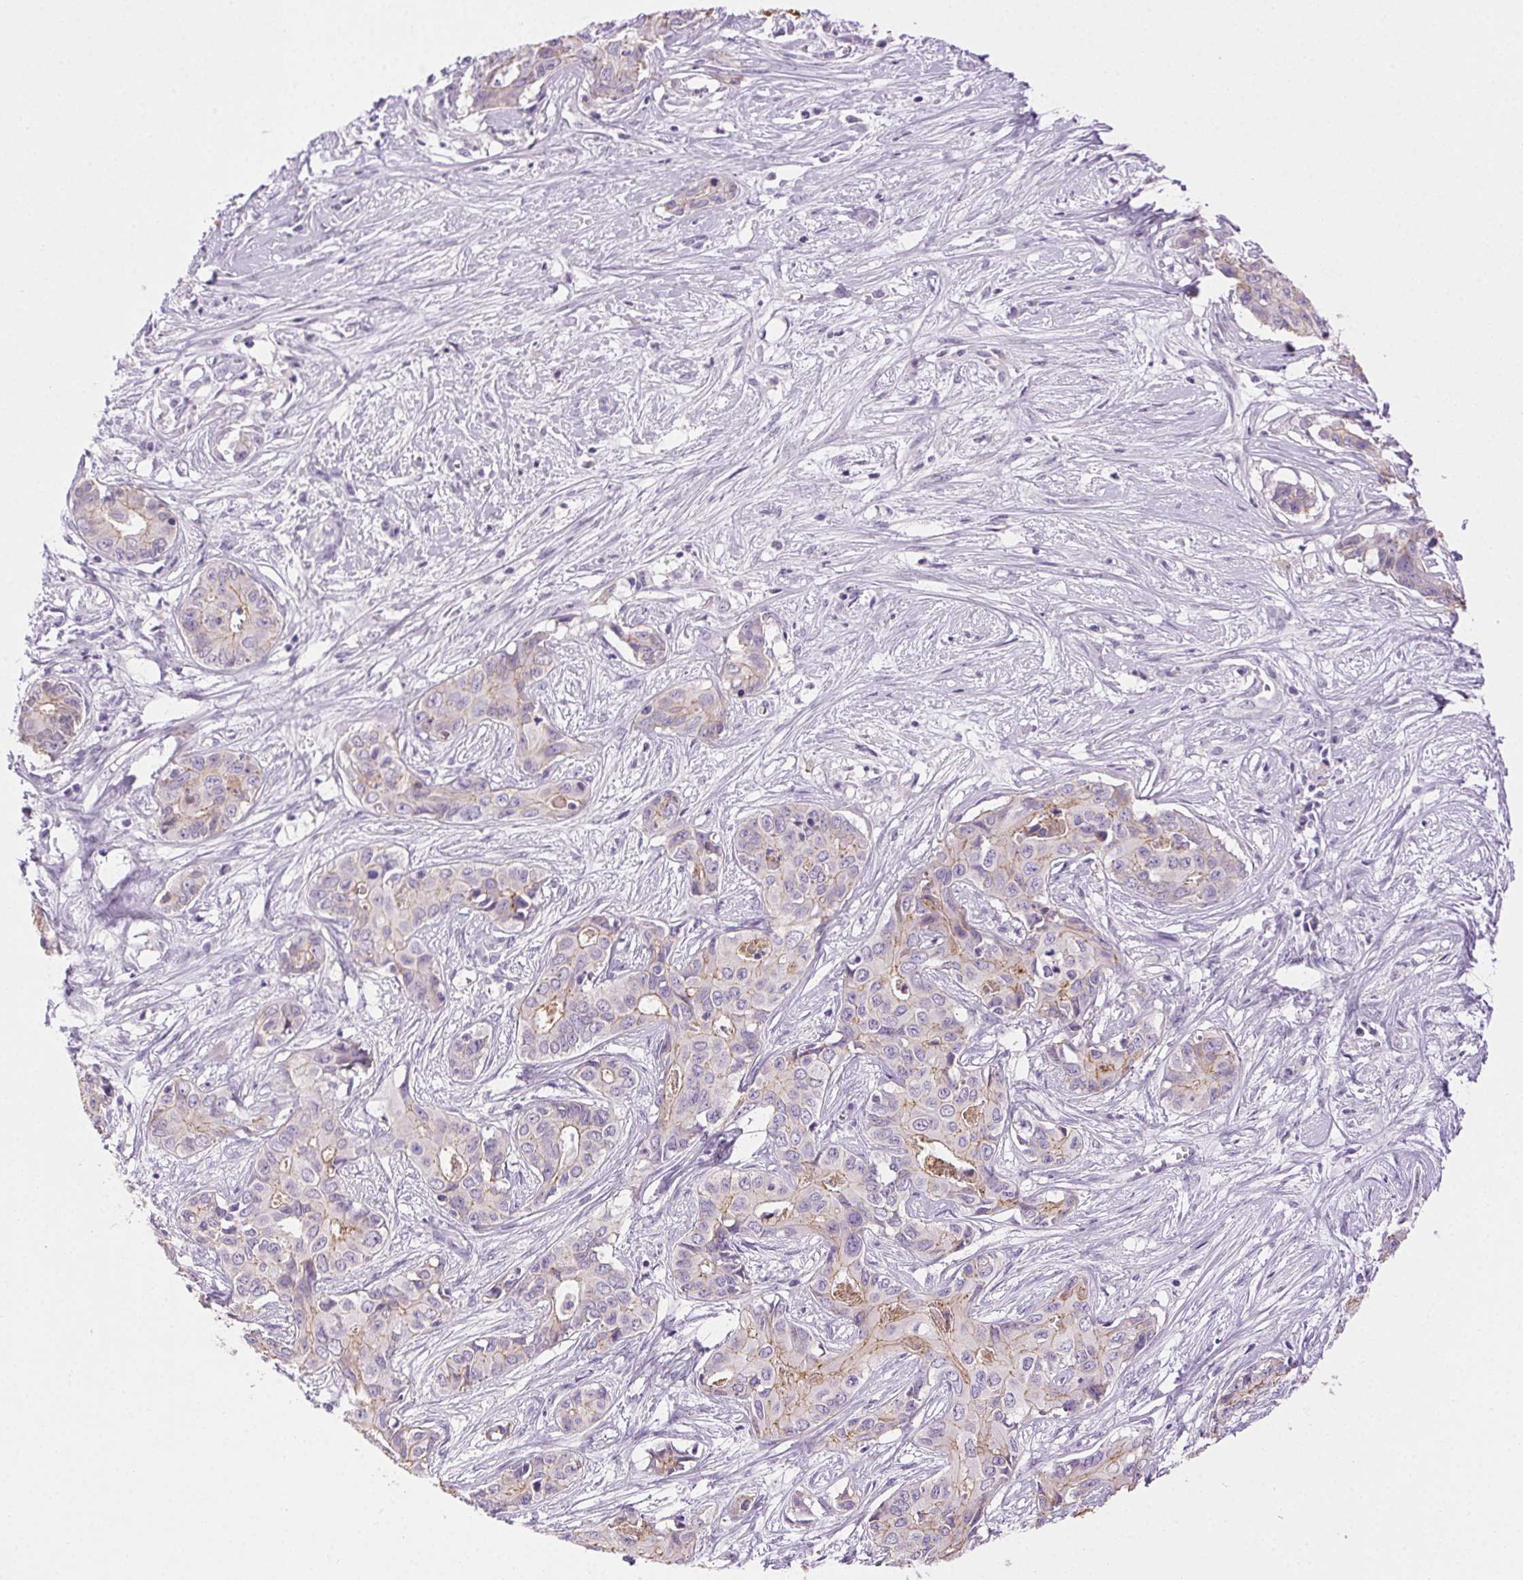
{"staining": {"intensity": "weak", "quantity": "25%-75%", "location": "cytoplasmic/membranous"}, "tissue": "liver cancer", "cell_type": "Tumor cells", "image_type": "cancer", "snomed": [{"axis": "morphology", "description": "Cholangiocarcinoma"}, {"axis": "topography", "description": "Liver"}], "caption": "Approximately 25%-75% of tumor cells in liver cholangiocarcinoma exhibit weak cytoplasmic/membranous protein positivity as visualized by brown immunohistochemical staining.", "gene": "CLDN10", "patient": {"sex": "female", "age": 65}}